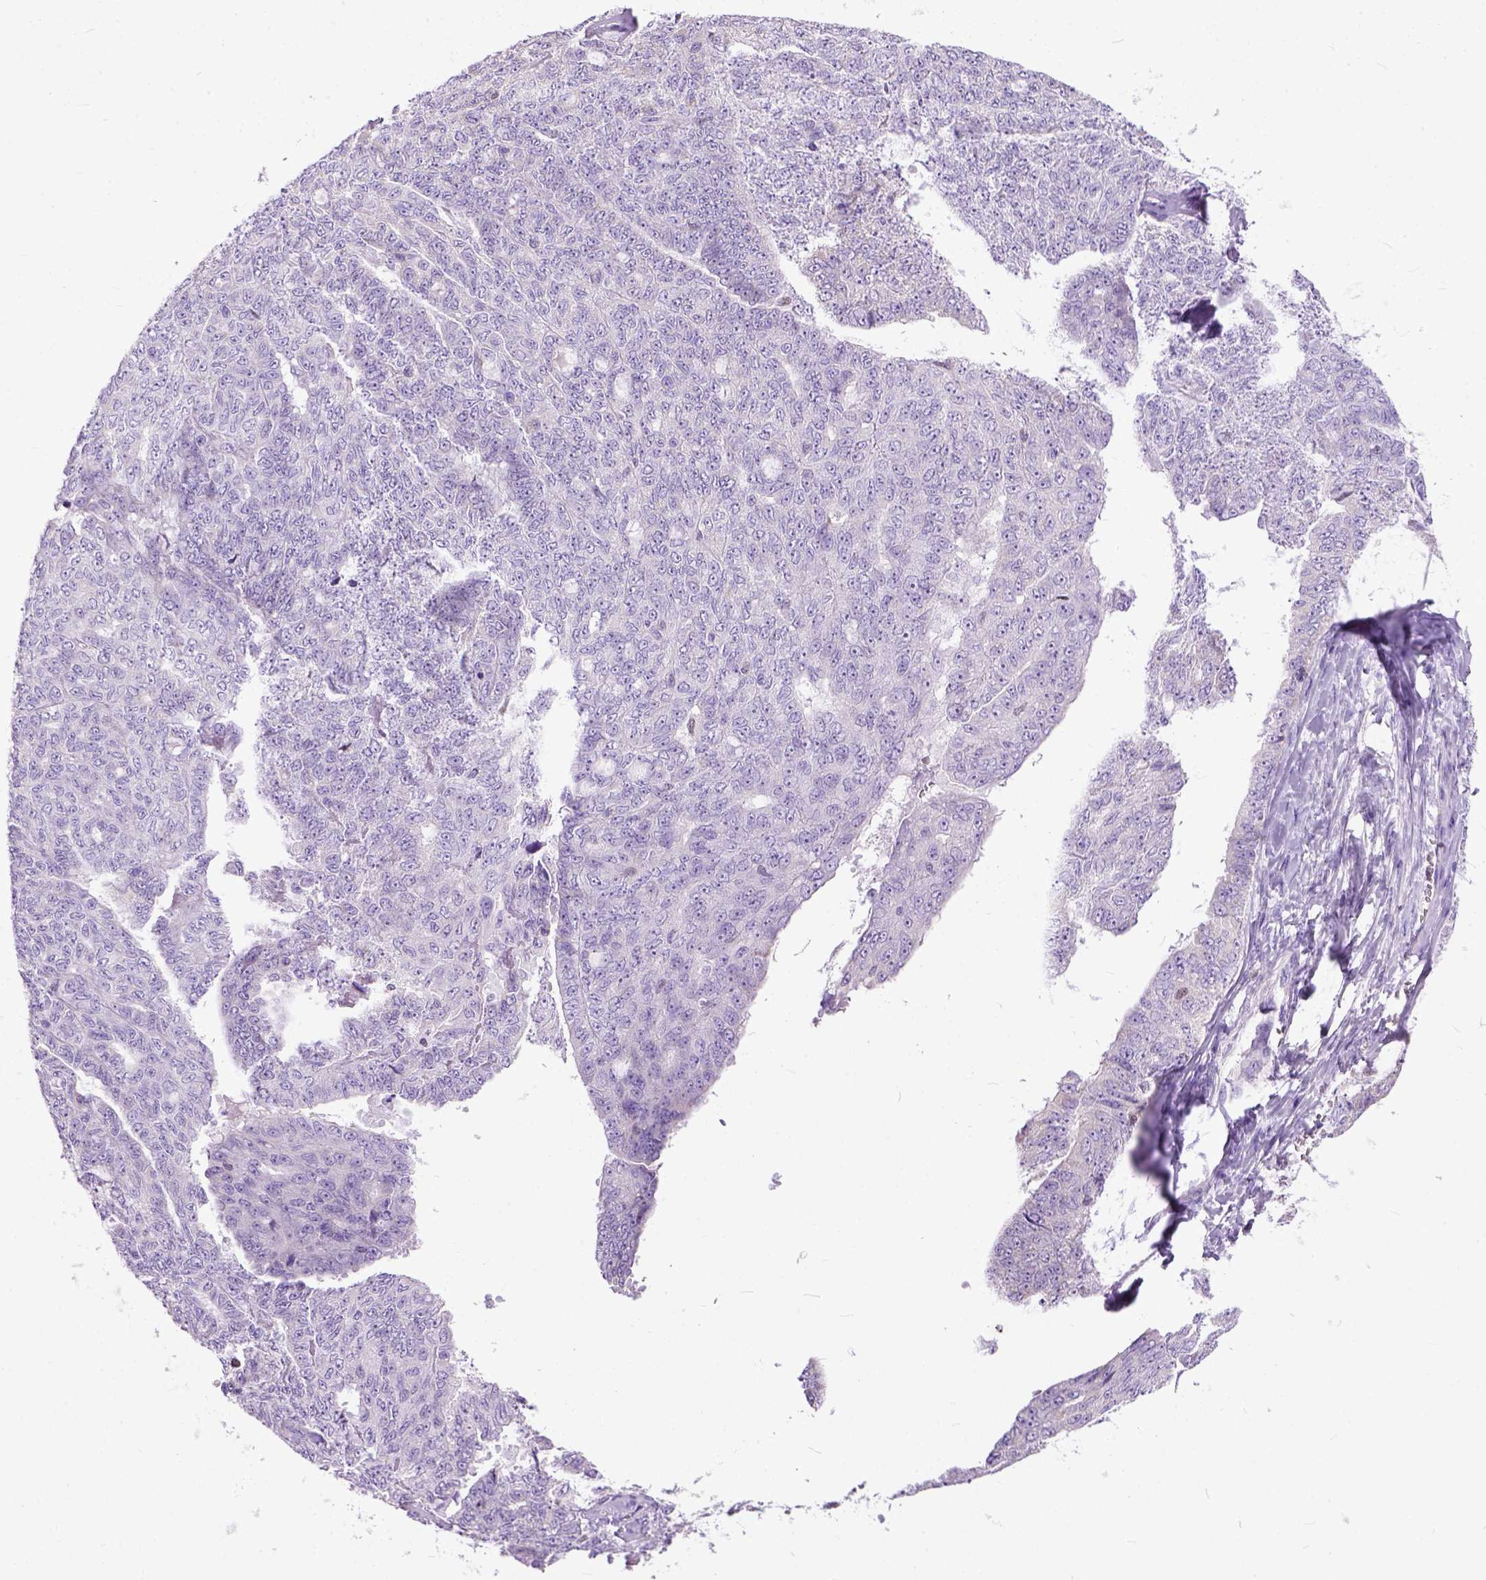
{"staining": {"intensity": "negative", "quantity": "none", "location": "none"}, "tissue": "ovarian cancer", "cell_type": "Tumor cells", "image_type": "cancer", "snomed": [{"axis": "morphology", "description": "Cystadenocarcinoma, serous, NOS"}, {"axis": "topography", "description": "Ovary"}], "caption": "Immunohistochemistry histopathology image of ovarian serous cystadenocarcinoma stained for a protein (brown), which shows no positivity in tumor cells.", "gene": "CRB1", "patient": {"sex": "female", "age": 71}}